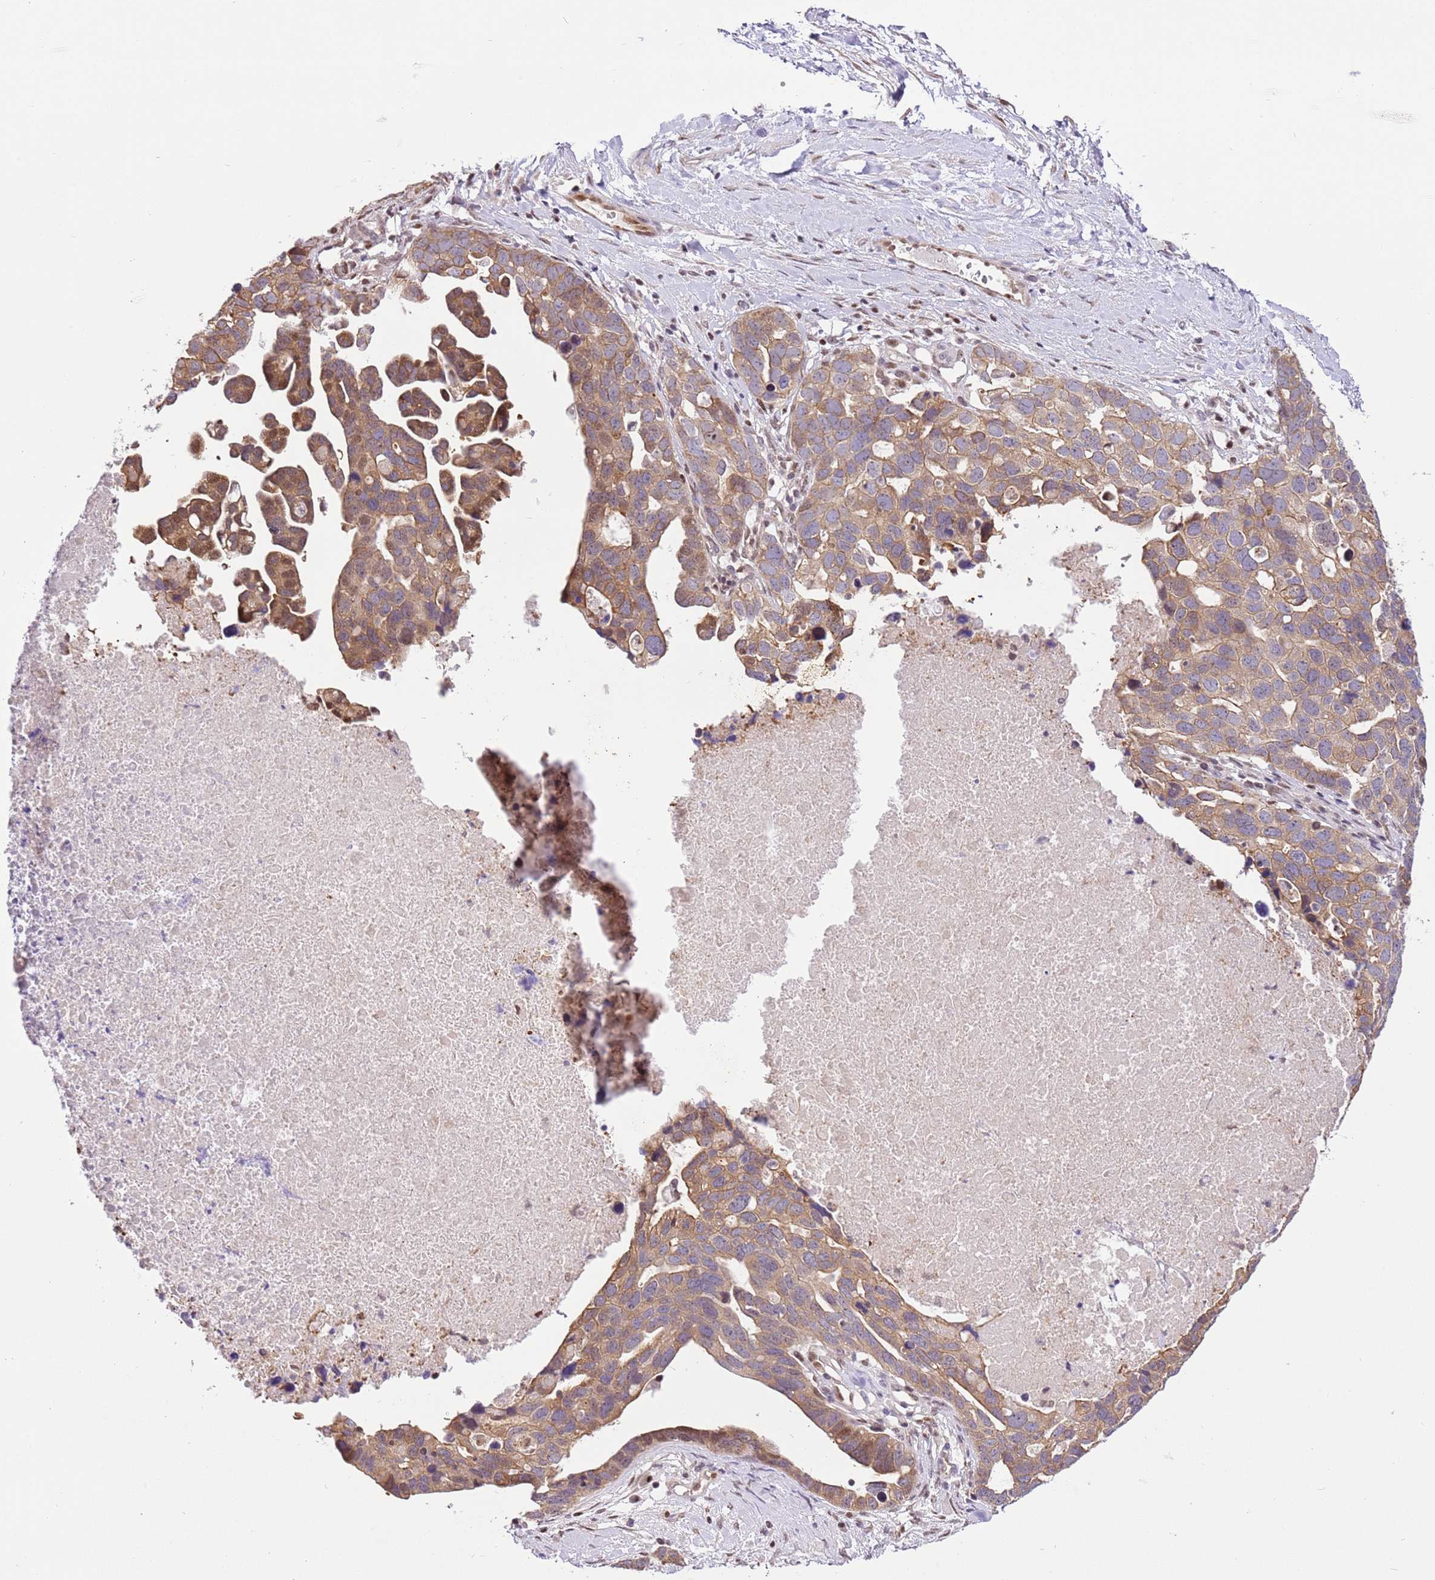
{"staining": {"intensity": "moderate", "quantity": ">75%", "location": "cytoplasmic/membranous"}, "tissue": "ovarian cancer", "cell_type": "Tumor cells", "image_type": "cancer", "snomed": [{"axis": "morphology", "description": "Cystadenocarcinoma, serous, NOS"}, {"axis": "topography", "description": "Ovary"}], "caption": "DAB (3,3'-diaminobenzidine) immunohistochemical staining of ovarian cancer displays moderate cytoplasmic/membranous protein staining in approximately >75% of tumor cells. (DAB (3,3'-diaminobenzidine) IHC with brightfield microscopy, high magnification).", "gene": "RFK", "patient": {"sex": "female", "age": 54}}